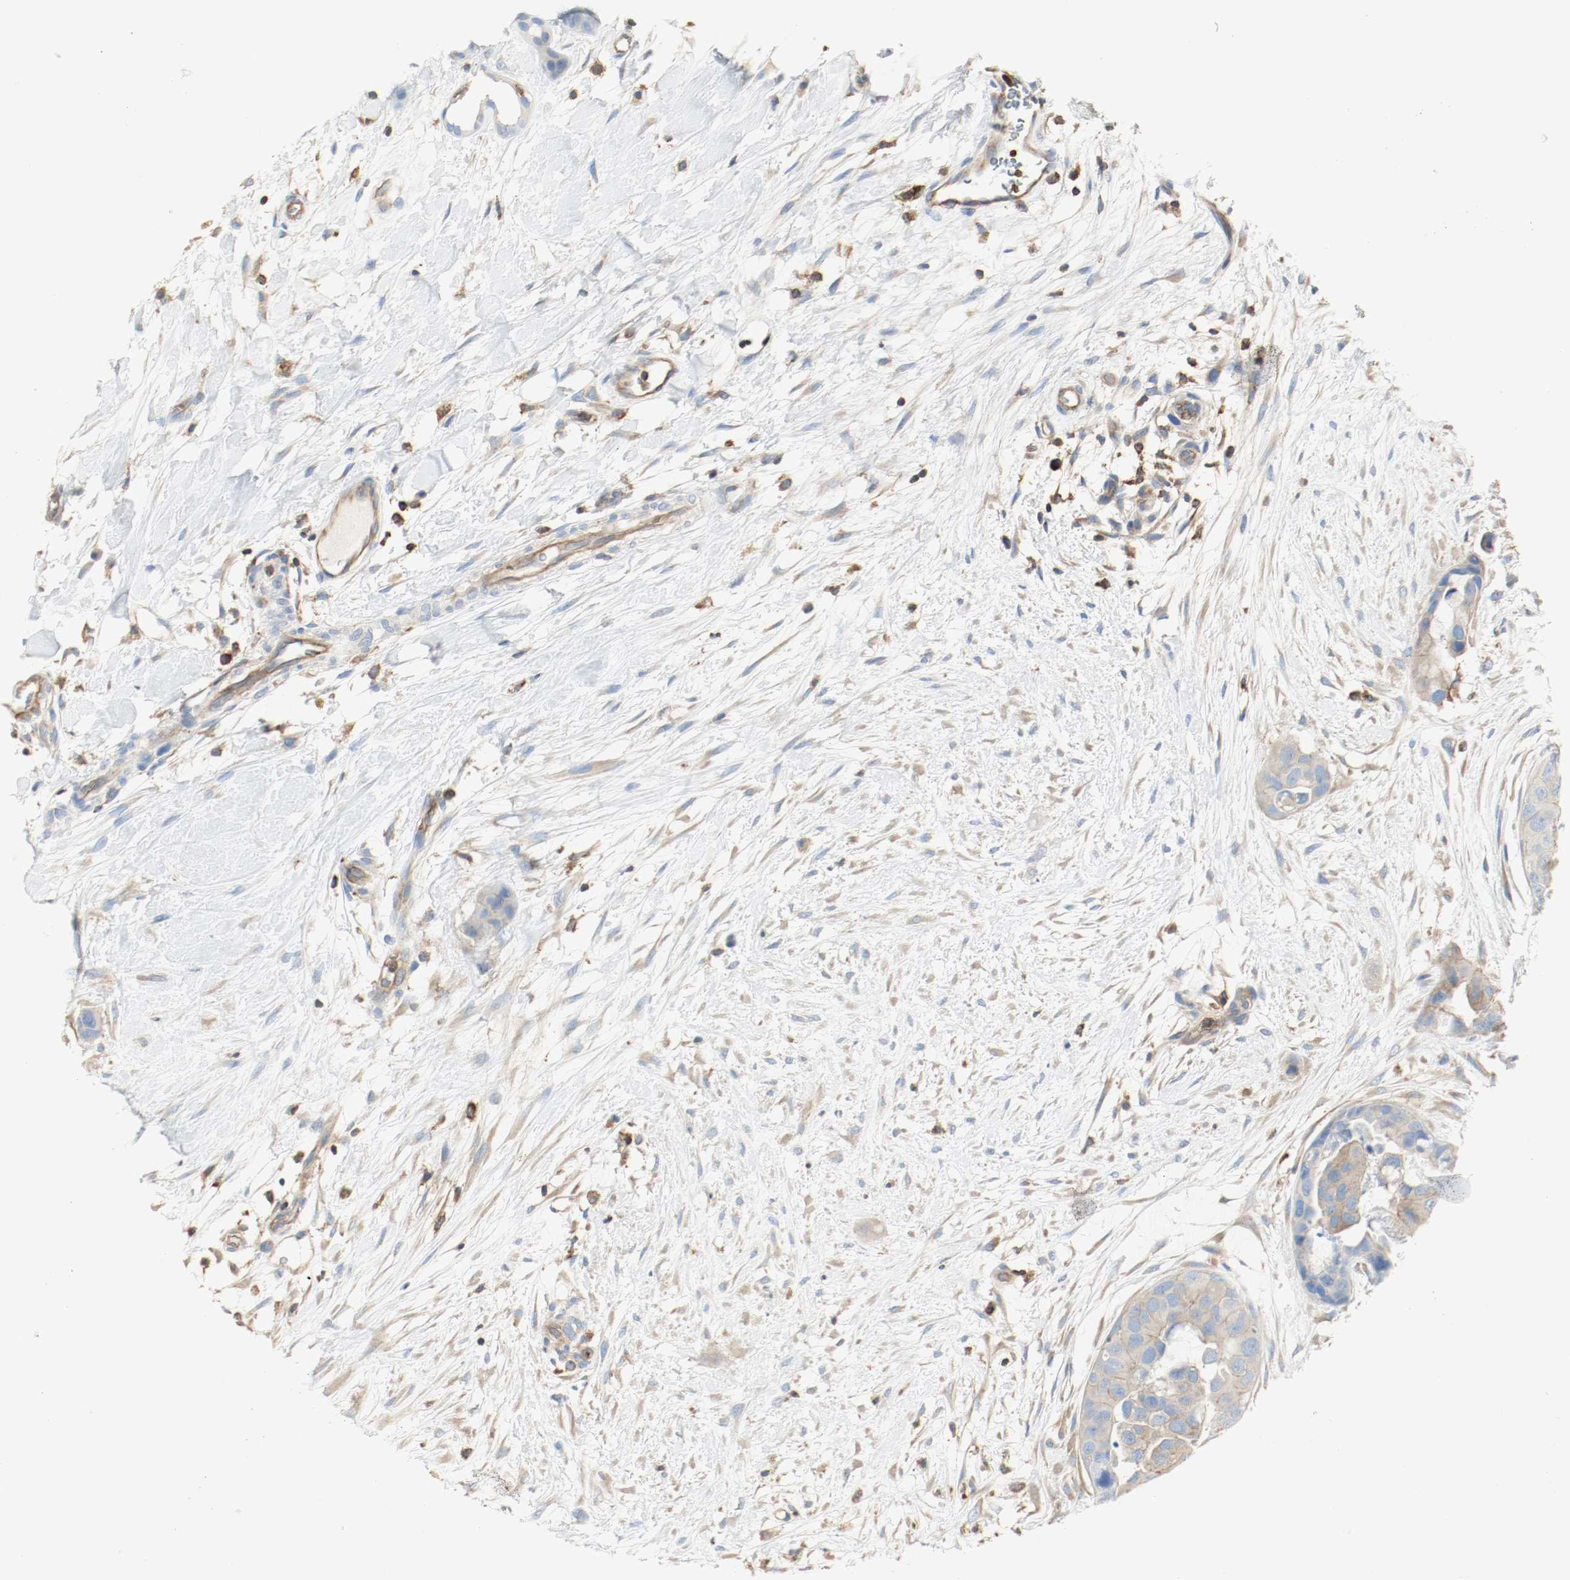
{"staining": {"intensity": "weak", "quantity": "25%-75%", "location": "cytoplasmic/membranous"}, "tissue": "breast cancer", "cell_type": "Tumor cells", "image_type": "cancer", "snomed": [{"axis": "morphology", "description": "Duct carcinoma"}, {"axis": "topography", "description": "Breast"}], "caption": "IHC of breast invasive ductal carcinoma exhibits low levels of weak cytoplasmic/membranous positivity in about 25%-75% of tumor cells.", "gene": "ARPC1B", "patient": {"sex": "female", "age": 40}}